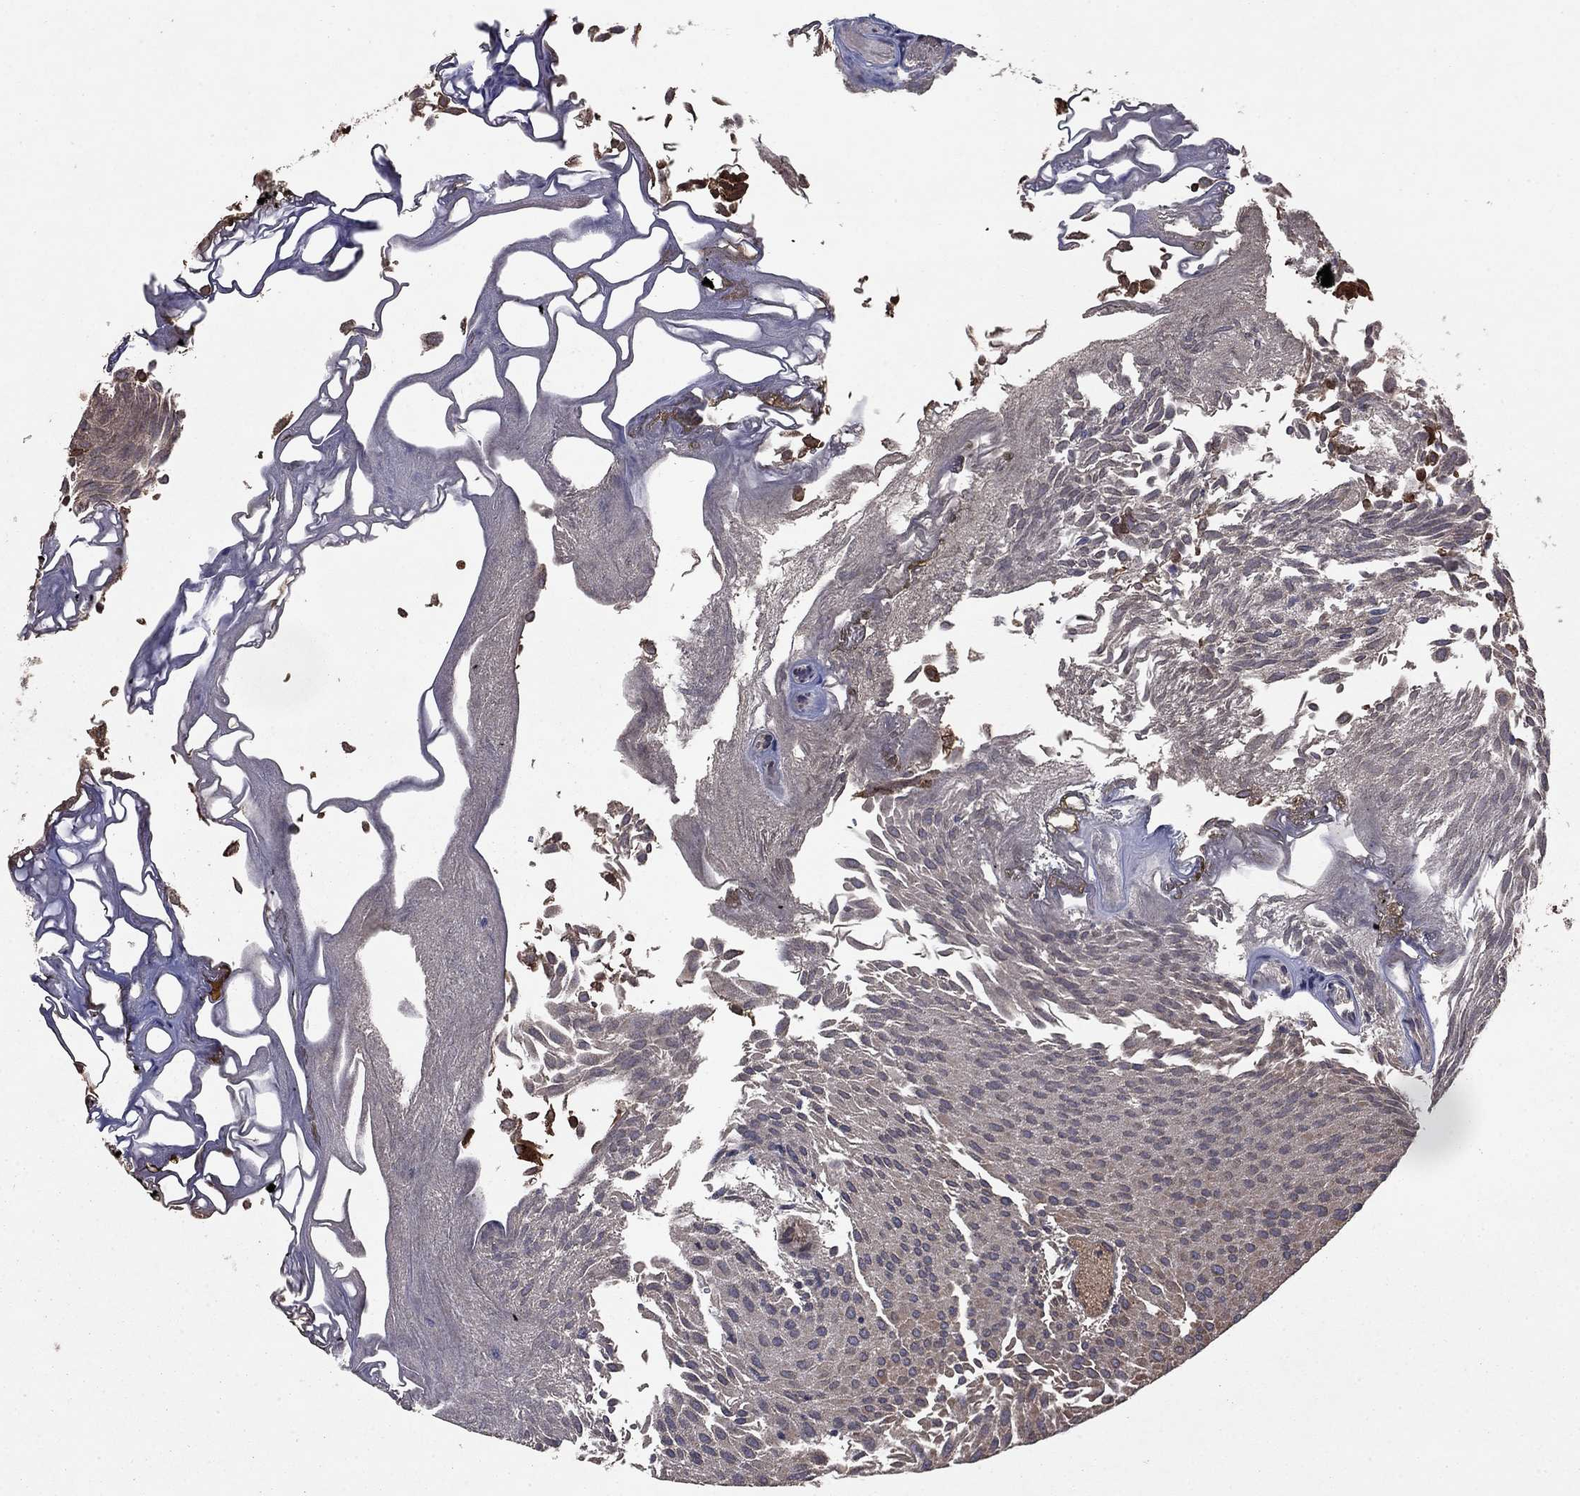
{"staining": {"intensity": "negative", "quantity": "none", "location": "none"}, "tissue": "urothelial cancer", "cell_type": "Tumor cells", "image_type": "cancer", "snomed": [{"axis": "morphology", "description": "Urothelial carcinoma, Low grade"}, {"axis": "topography", "description": "Urinary bladder"}], "caption": "An immunohistochemistry micrograph of low-grade urothelial carcinoma is shown. There is no staining in tumor cells of low-grade urothelial carcinoma.", "gene": "DHRS1", "patient": {"sex": "male", "age": 52}}